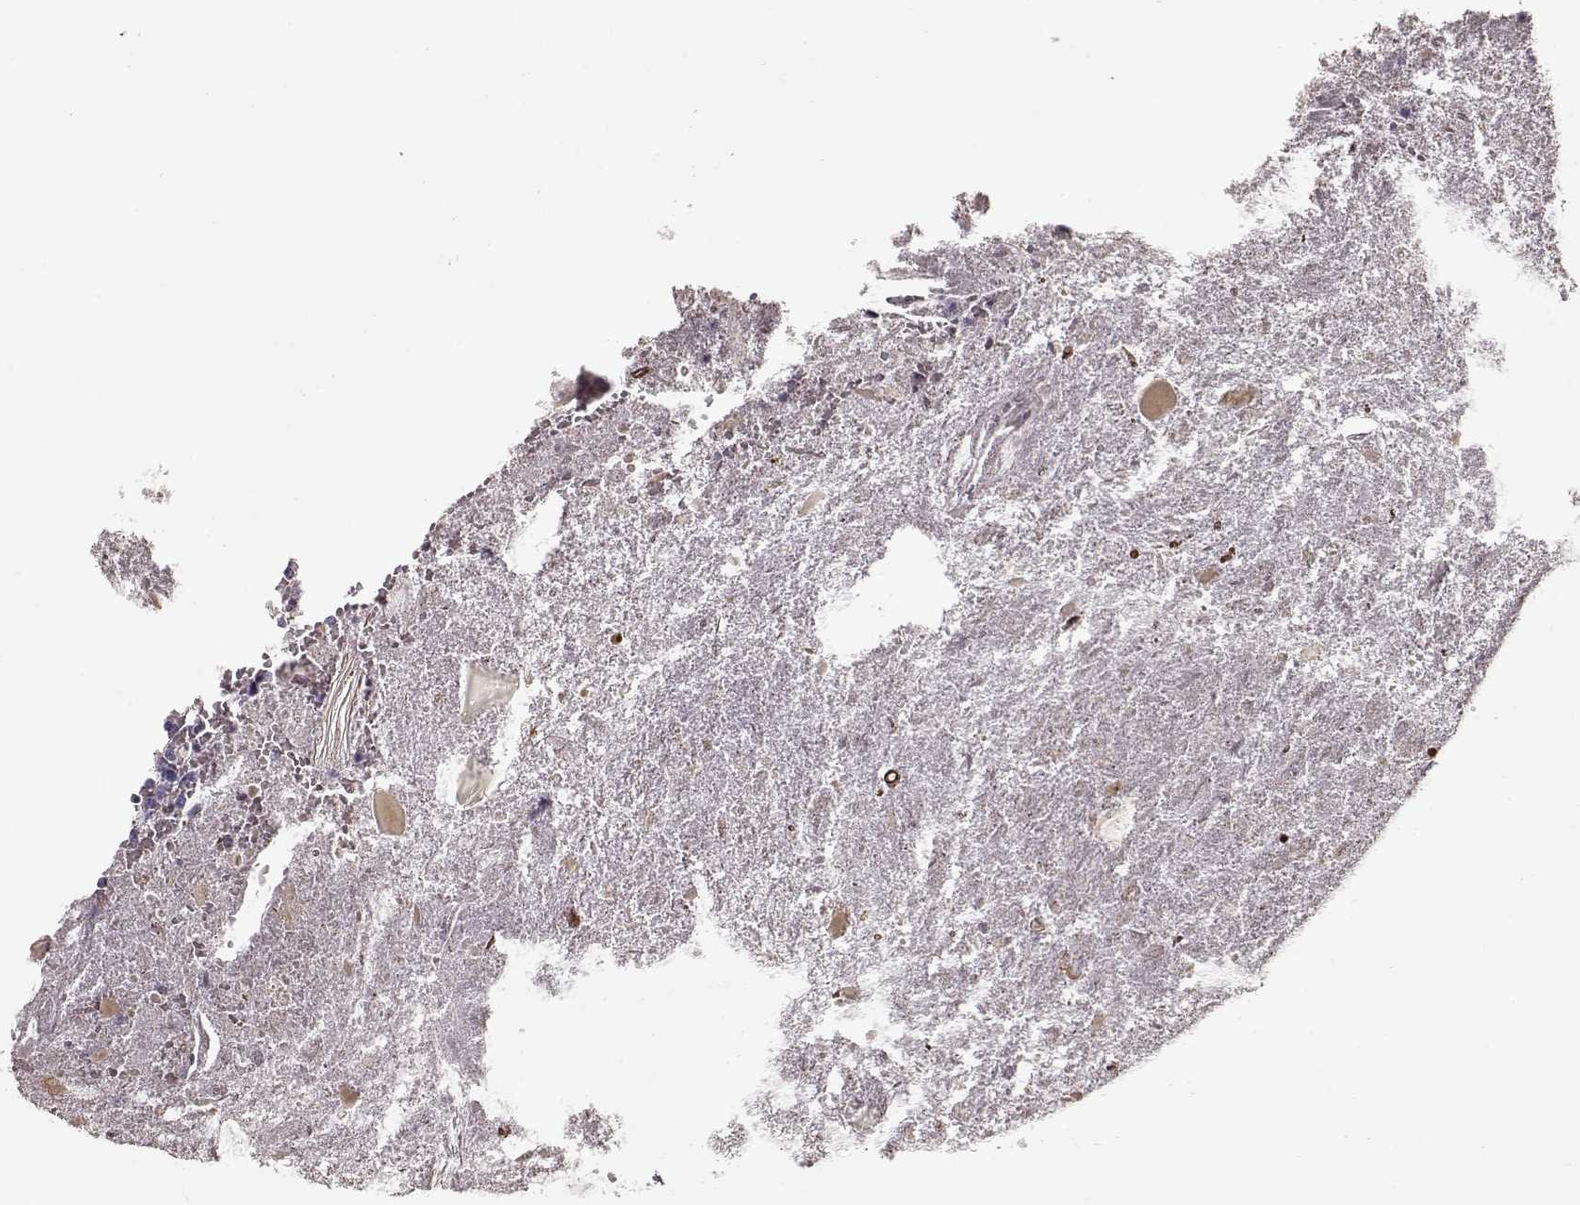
{"staining": {"intensity": "negative", "quantity": "none", "location": "none"}, "tissue": "appendix", "cell_type": "Glandular cells", "image_type": "normal", "snomed": [{"axis": "morphology", "description": "Normal tissue, NOS"}, {"axis": "topography", "description": "Appendix"}], "caption": "This is an immunohistochemistry photomicrograph of benign human appendix. There is no positivity in glandular cells.", "gene": "SLC18A1", "patient": {"sex": "female", "age": 23}}